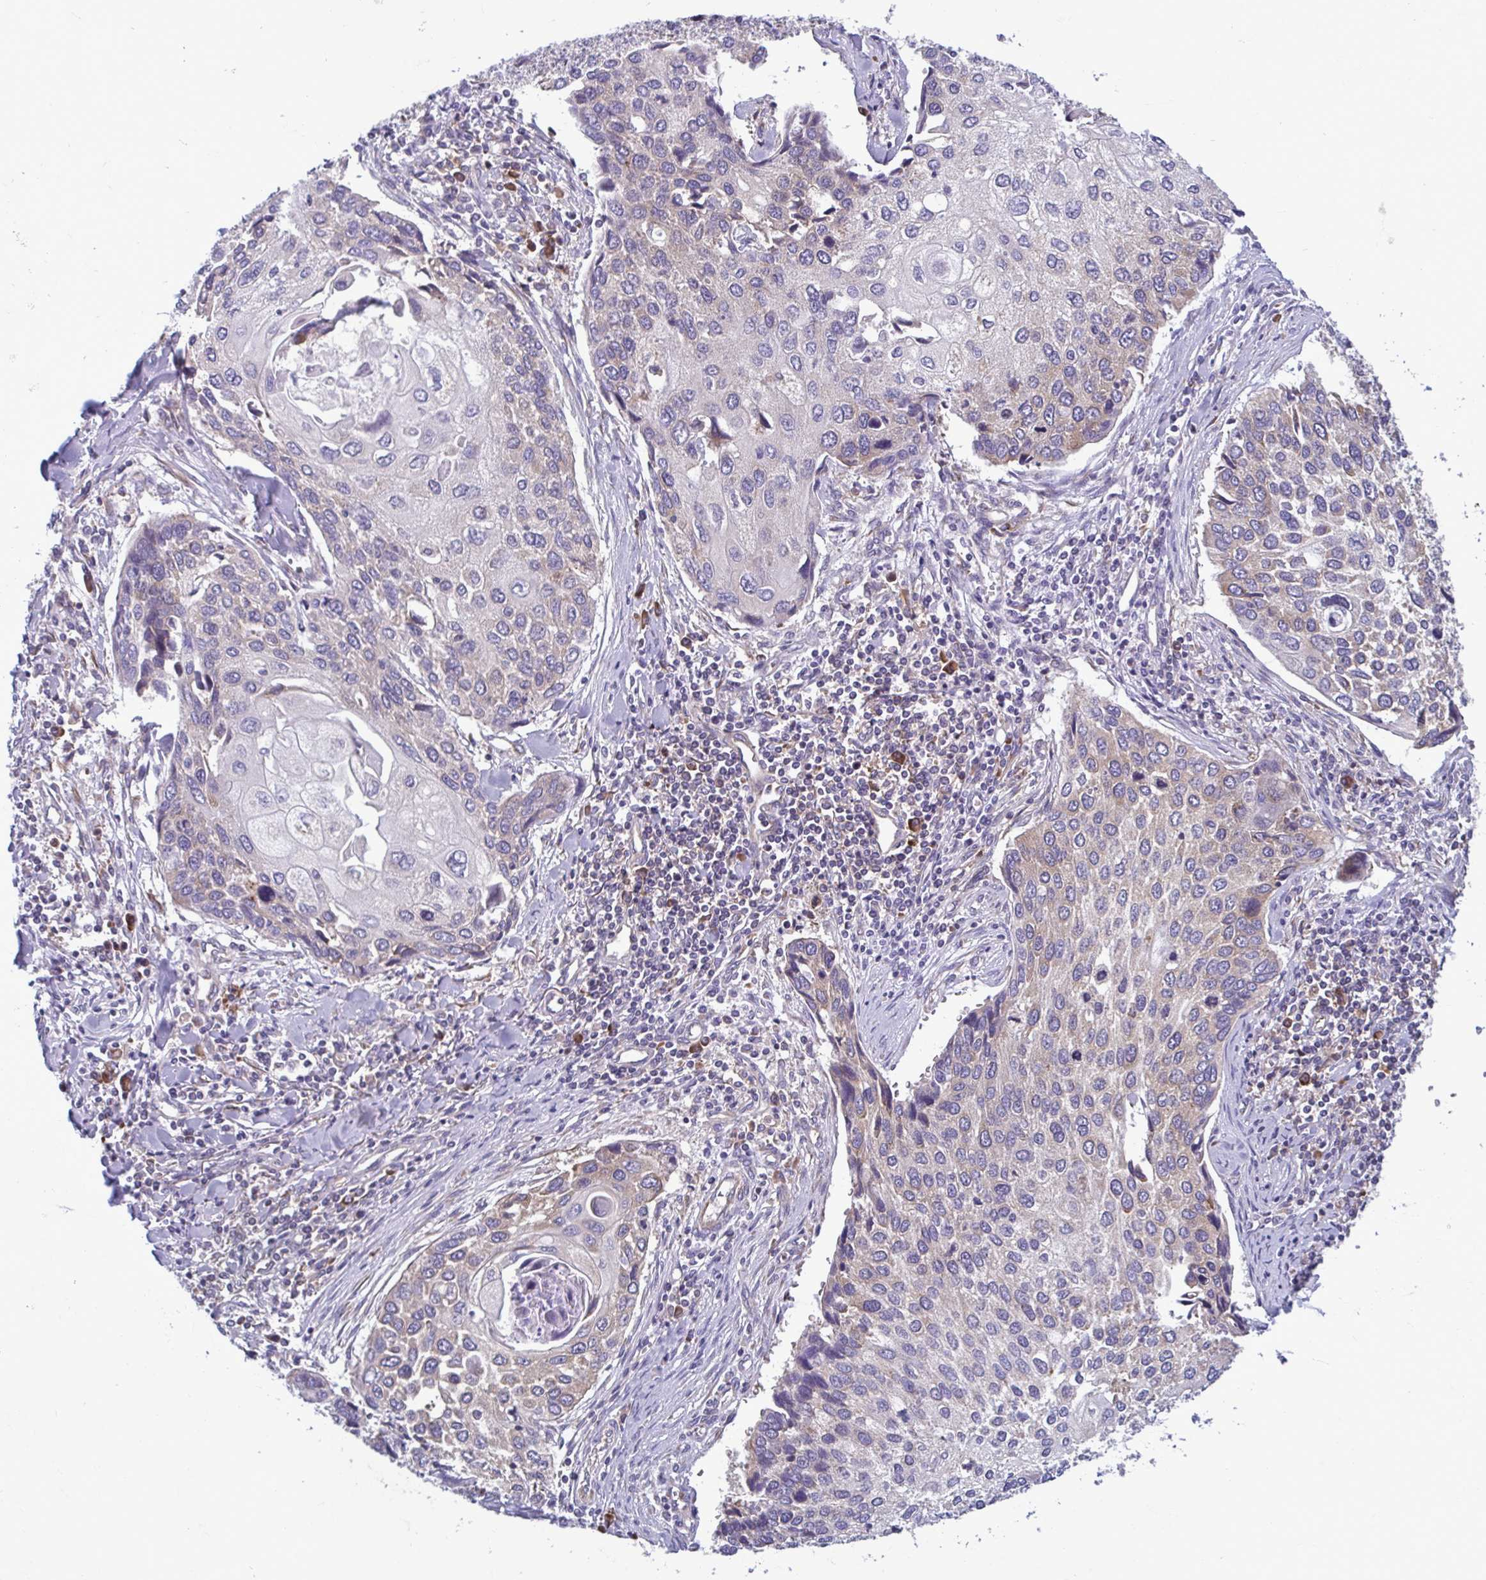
{"staining": {"intensity": "weak", "quantity": "<25%", "location": "cytoplasmic/membranous"}, "tissue": "lung cancer", "cell_type": "Tumor cells", "image_type": "cancer", "snomed": [{"axis": "morphology", "description": "Squamous cell carcinoma, NOS"}, {"axis": "morphology", "description": "Squamous cell carcinoma, metastatic, NOS"}, {"axis": "topography", "description": "Lung"}], "caption": "Lung cancer (squamous cell carcinoma) was stained to show a protein in brown. There is no significant expression in tumor cells.", "gene": "RPS16", "patient": {"sex": "male", "age": 63}}